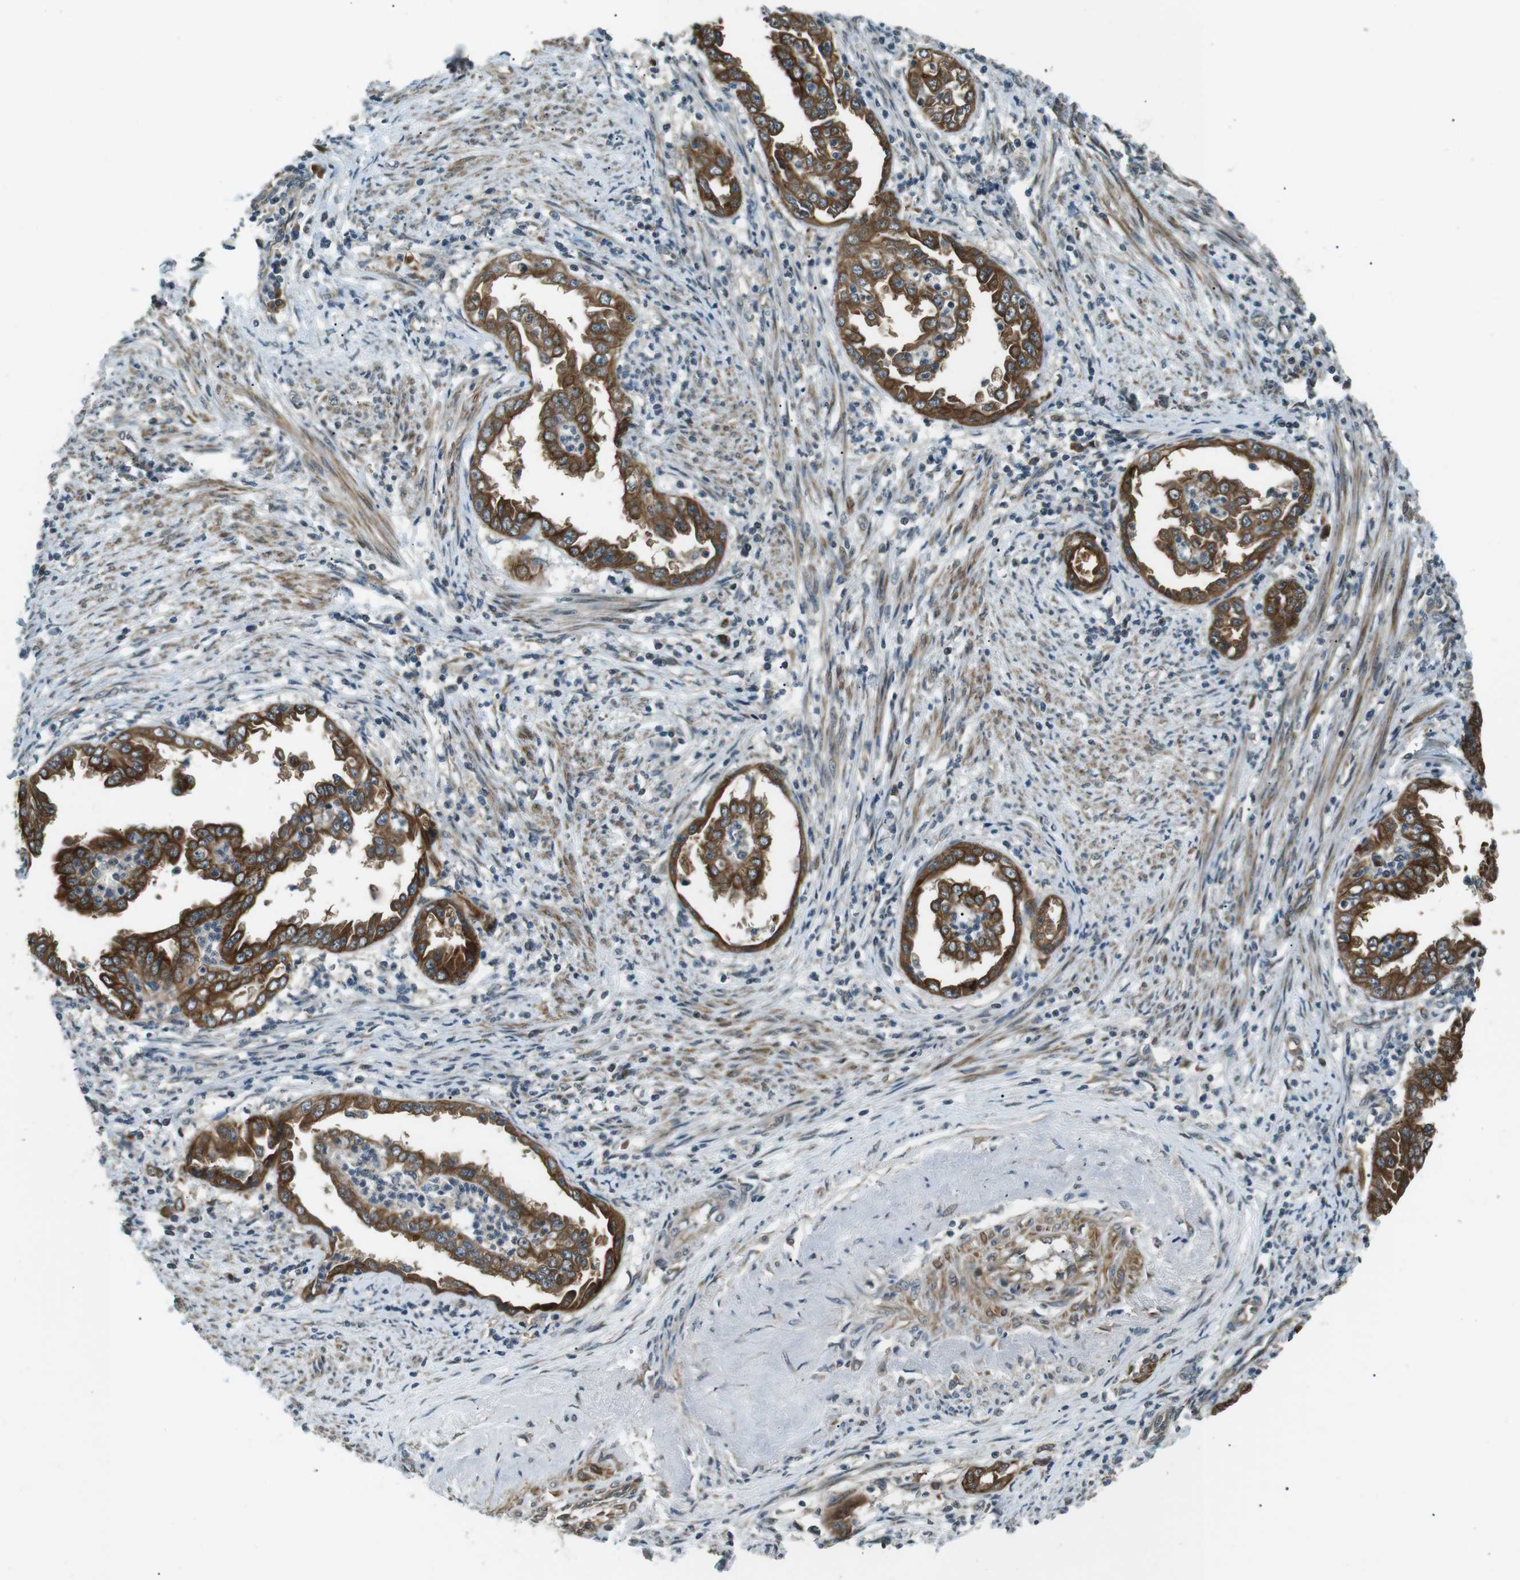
{"staining": {"intensity": "strong", "quantity": ">75%", "location": "cytoplasmic/membranous"}, "tissue": "endometrial cancer", "cell_type": "Tumor cells", "image_type": "cancer", "snomed": [{"axis": "morphology", "description": "Adenocarcinoma, NOS"}, {"axis": "topography", "description": "Endometrium"}], "caption": "Immunohistochemistry (IHC) histopathology image of human endometrial cancer stained for a protein (brown), which reveals high levels of strong cytoplasmic/membranous positivity in approximately >75% of tumor cells.", "gene": "TMEM74", "patient": {"sex": "female", "age": 85}}